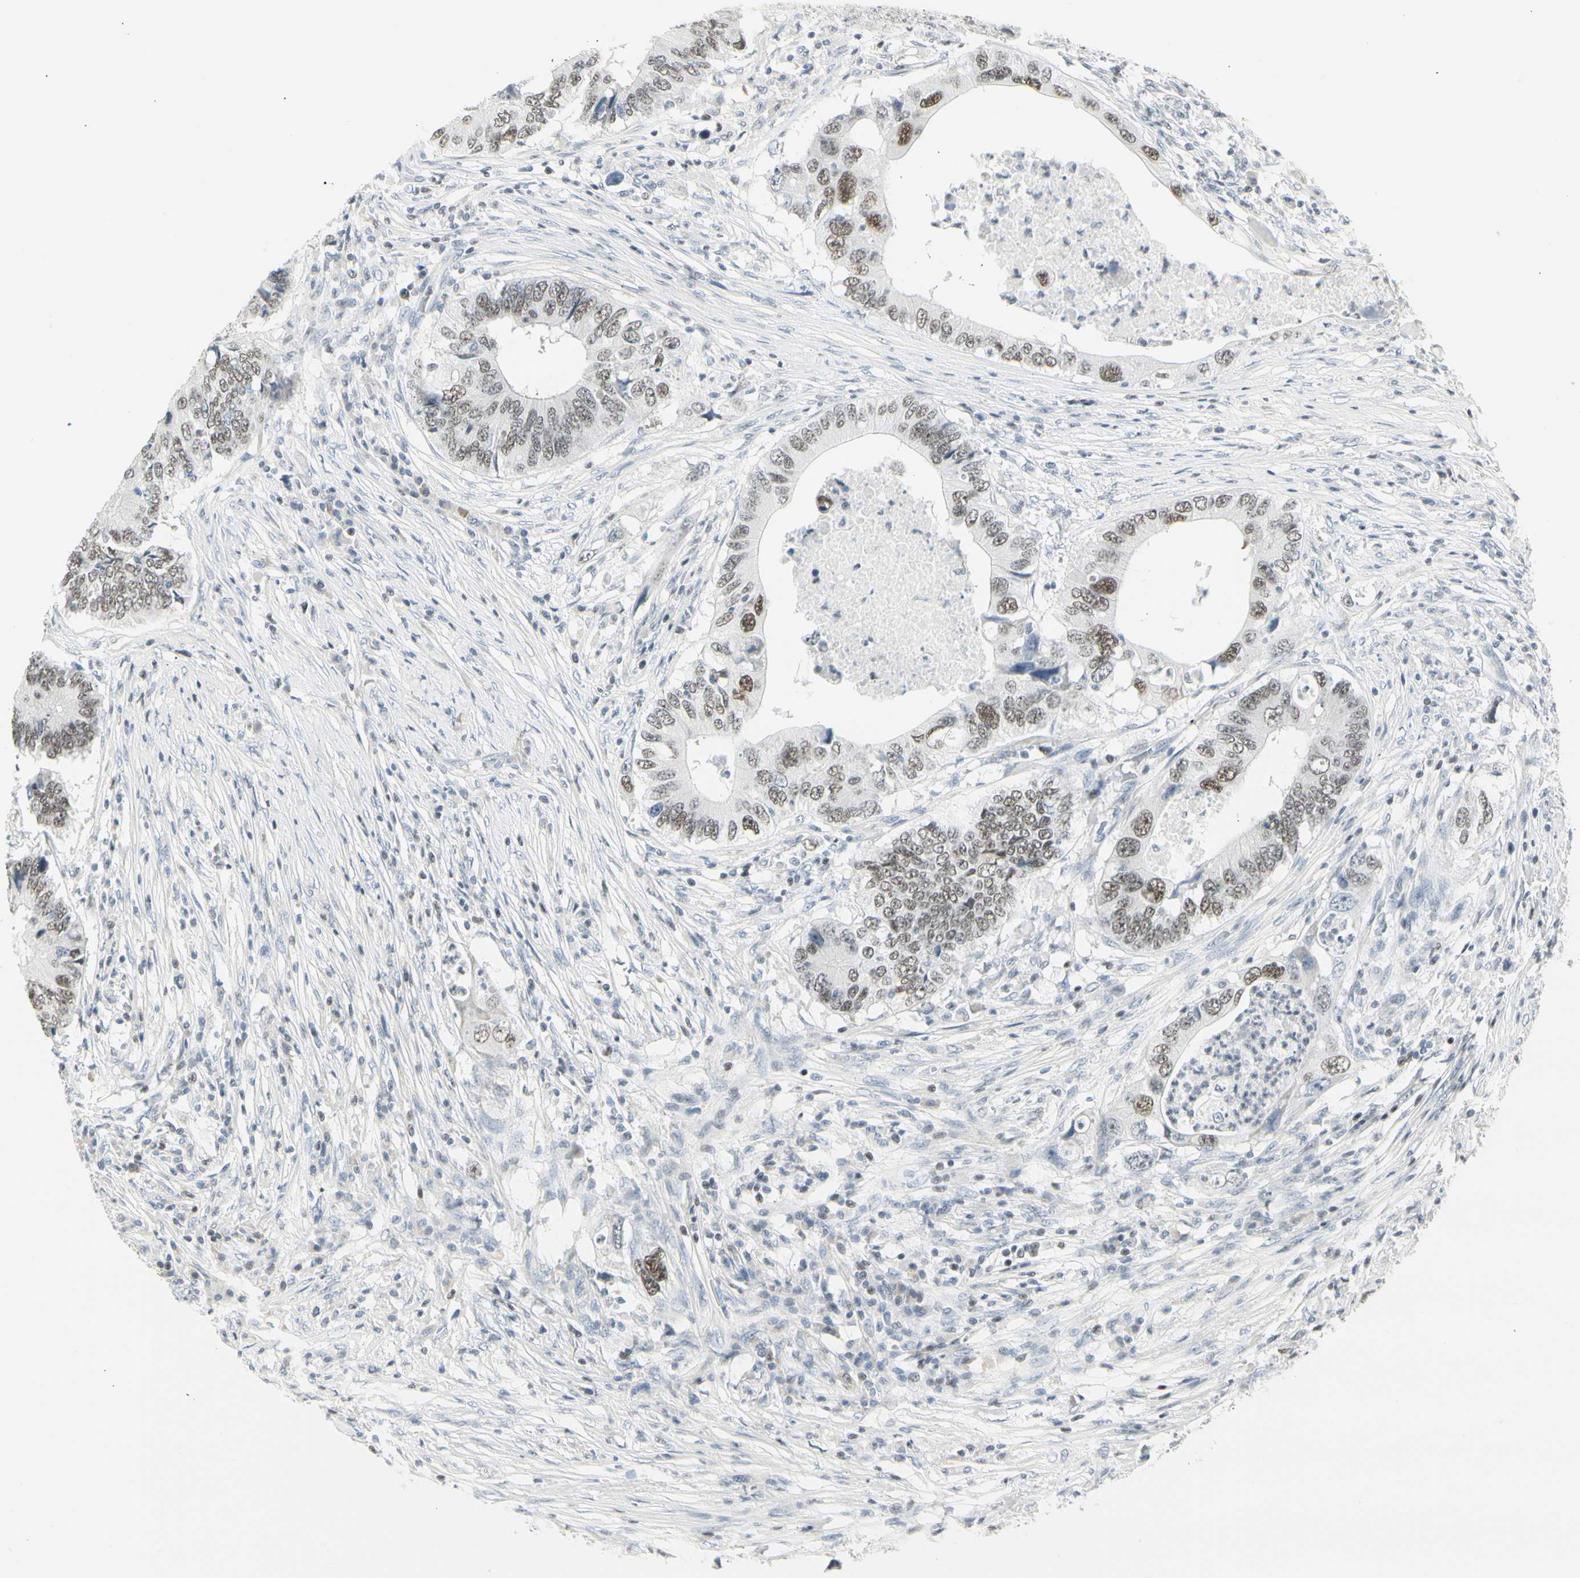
{"staining": {"intensity": "moderate", "quantity": ">75%", "location": "nuclear"}, "tissue": "colorectal cancer", "cell_type": "Tumor cells", "image_type": "cancer", "snomed": [{"axis": "morphology", "description": "Adenocarcinoma, NOS"}, {"axis": "topography", "description": "Colon"}], "caption": "IHC photomicrograph of neoplastic tissue: adenocarcinoma (colorectal) stained using IHC shows medium levels of moderate protein expression localized specifically in the nuclear of tumor cells, appearing as a nuclear brown color.", "gene": "ZBTB7B", "patient": {"sex": "male", "age": 71}}